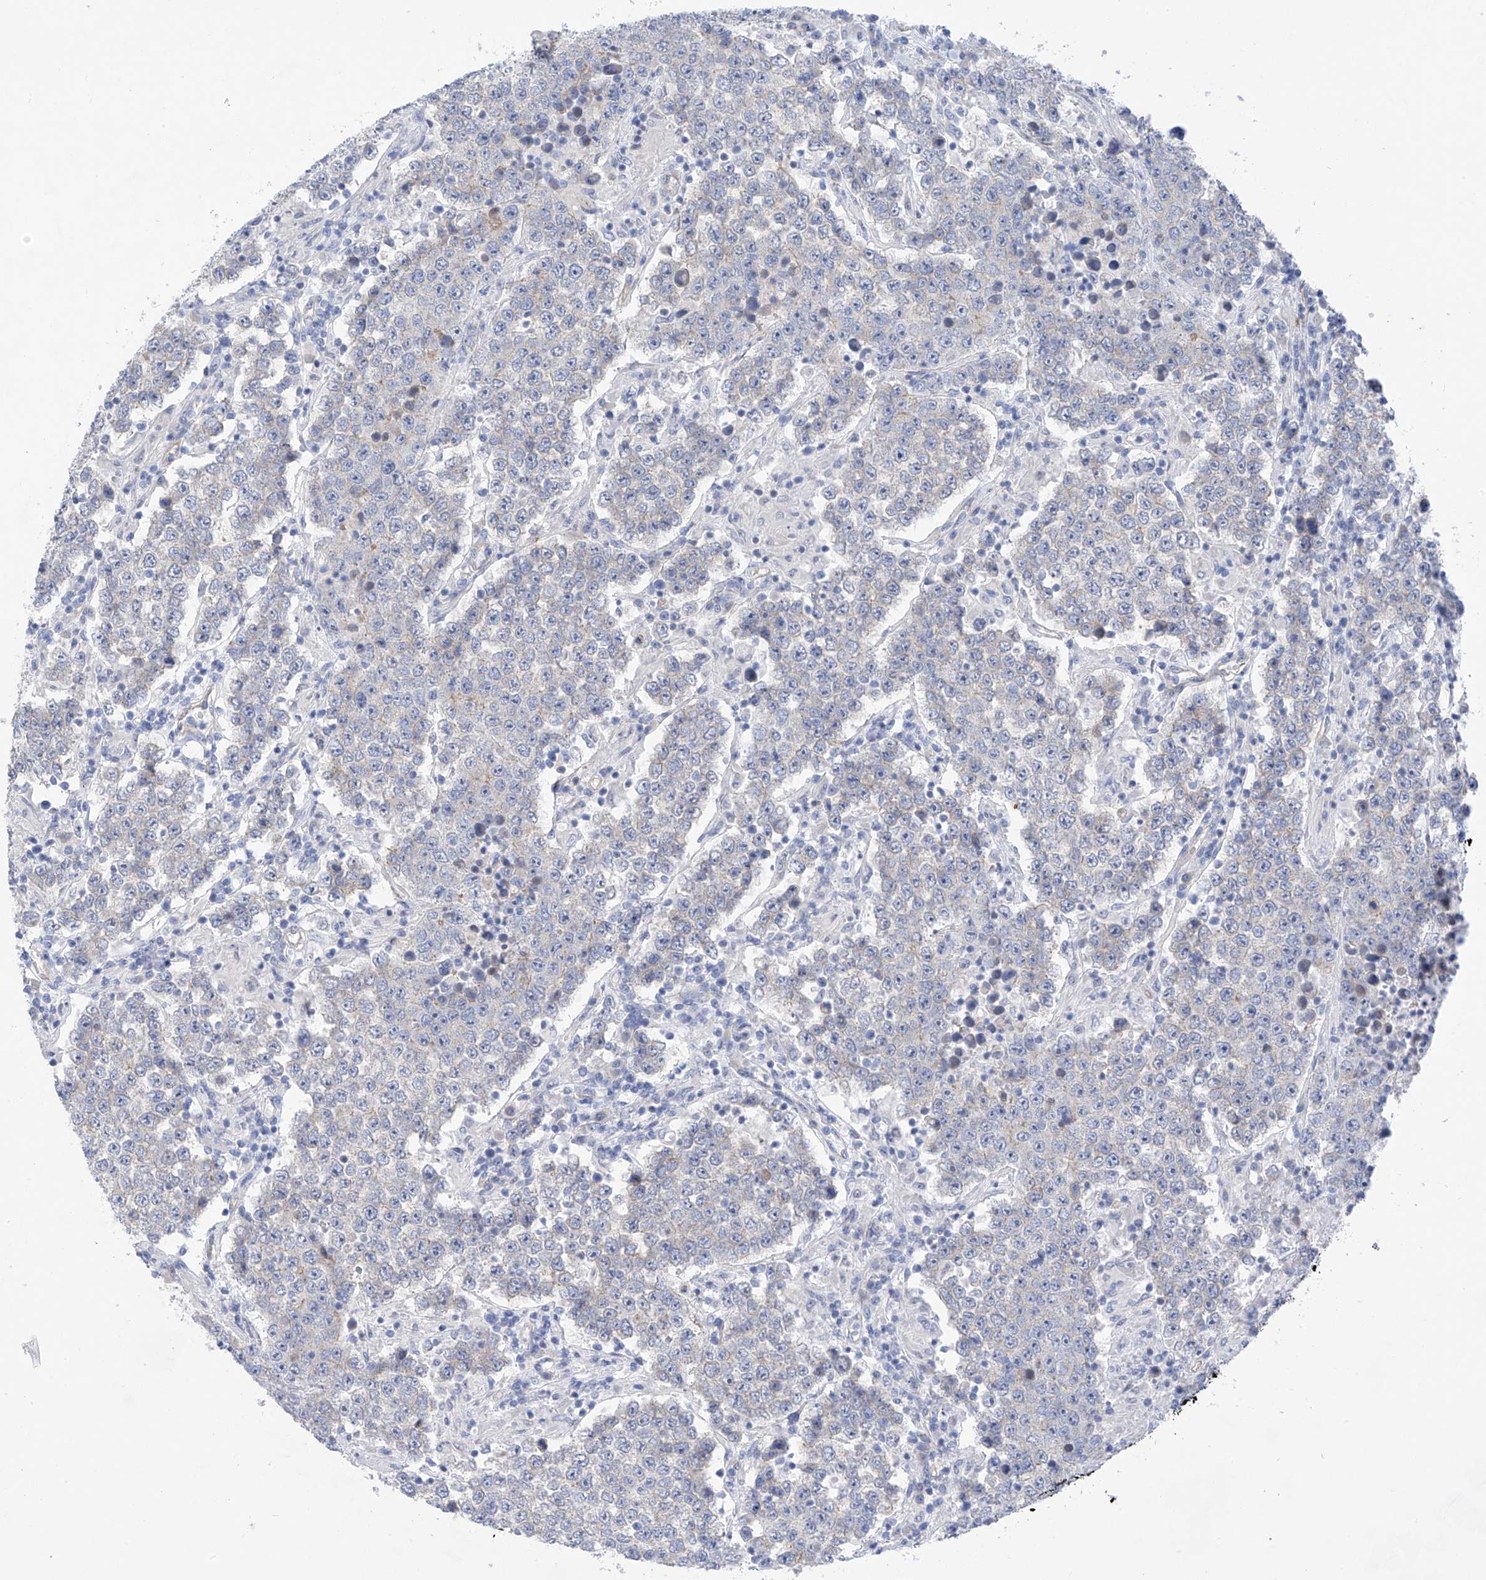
{"staining": {"intensity": "negative", "quantity": "none", "location": "none"}, "tissue": "testis cancer", "cell_type": "Tumor cells", "image_type": "cancer", "snomed": [{"axis": "morphology", "description": "Normal tissue, NOS"}, {"axis": "morphology", "description": "Urothelial carcinoma, High grade"}, {"axis": "morphology", "description": "Seminoma, NOS"}, {"axis": "morphology", "description": "Carcinoma, Embryonal, NOS"}, {"axis": "topography", "description": "Urinary bladder"}, {"axis": "topography", "description": "Testis"}], "caption": "There is no significant expression in tumor cells of testis seminoma.", "gene": "PIK3C2B", "patient": {"sex": "male", "age": 41}}